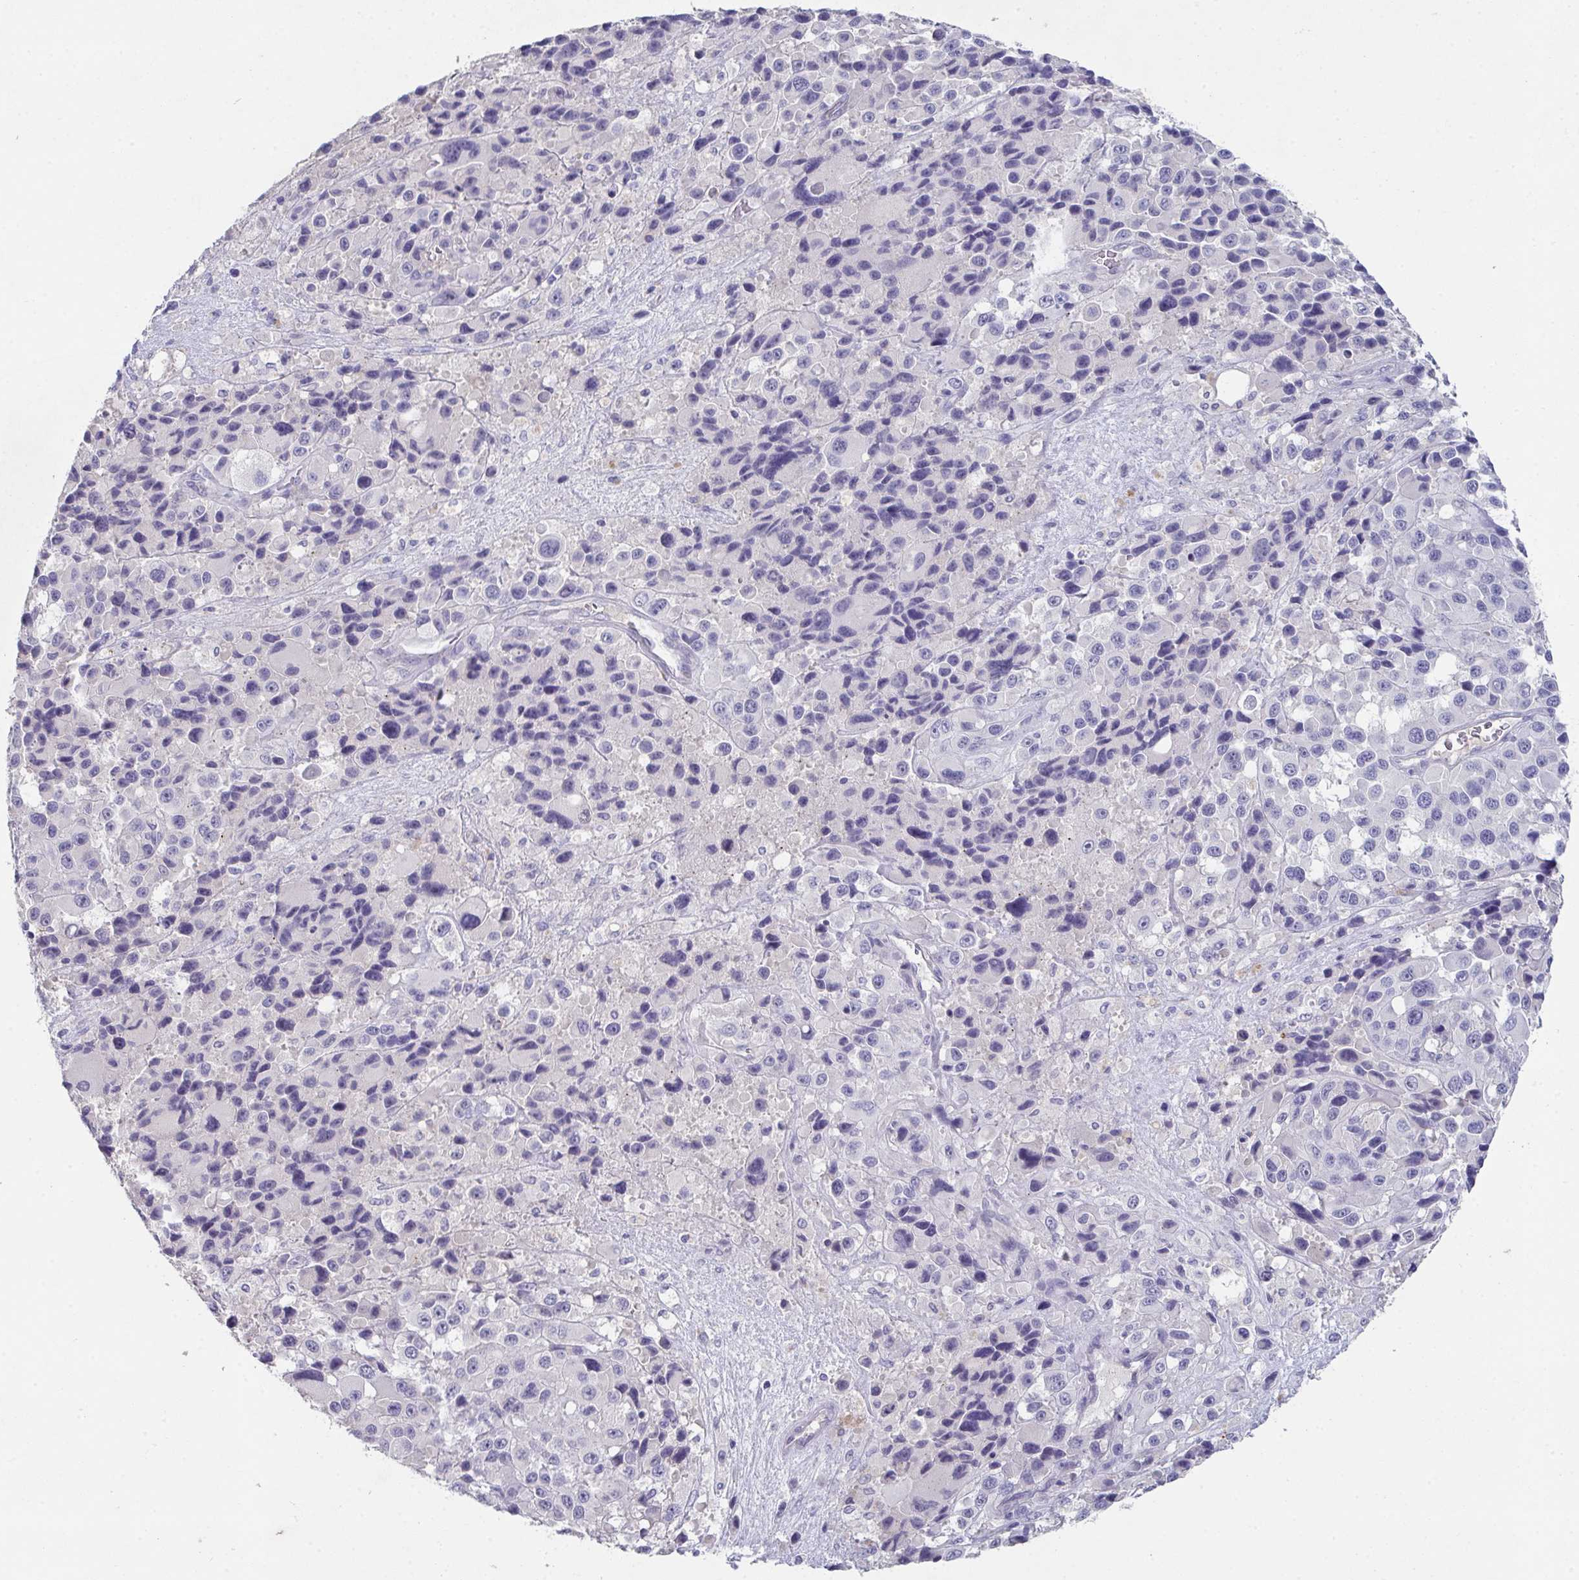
{"staining": {"intensity": "negative", "quantity": "none", "location": "none"}, "tissue": "melanoma", "cell_type": "Tumor cells", "image_type": "cancer", "snomed": [{"axis": "morphology", "description": "Malignant melanoma, Metastatic site"}, {"axis": "topography", "description": "Lymph node"}], "caption": "There is no significant staining in tumor cells of melanoma.", "gene": "ADAM21", "patient": {"sex": "female", "age": 65}}